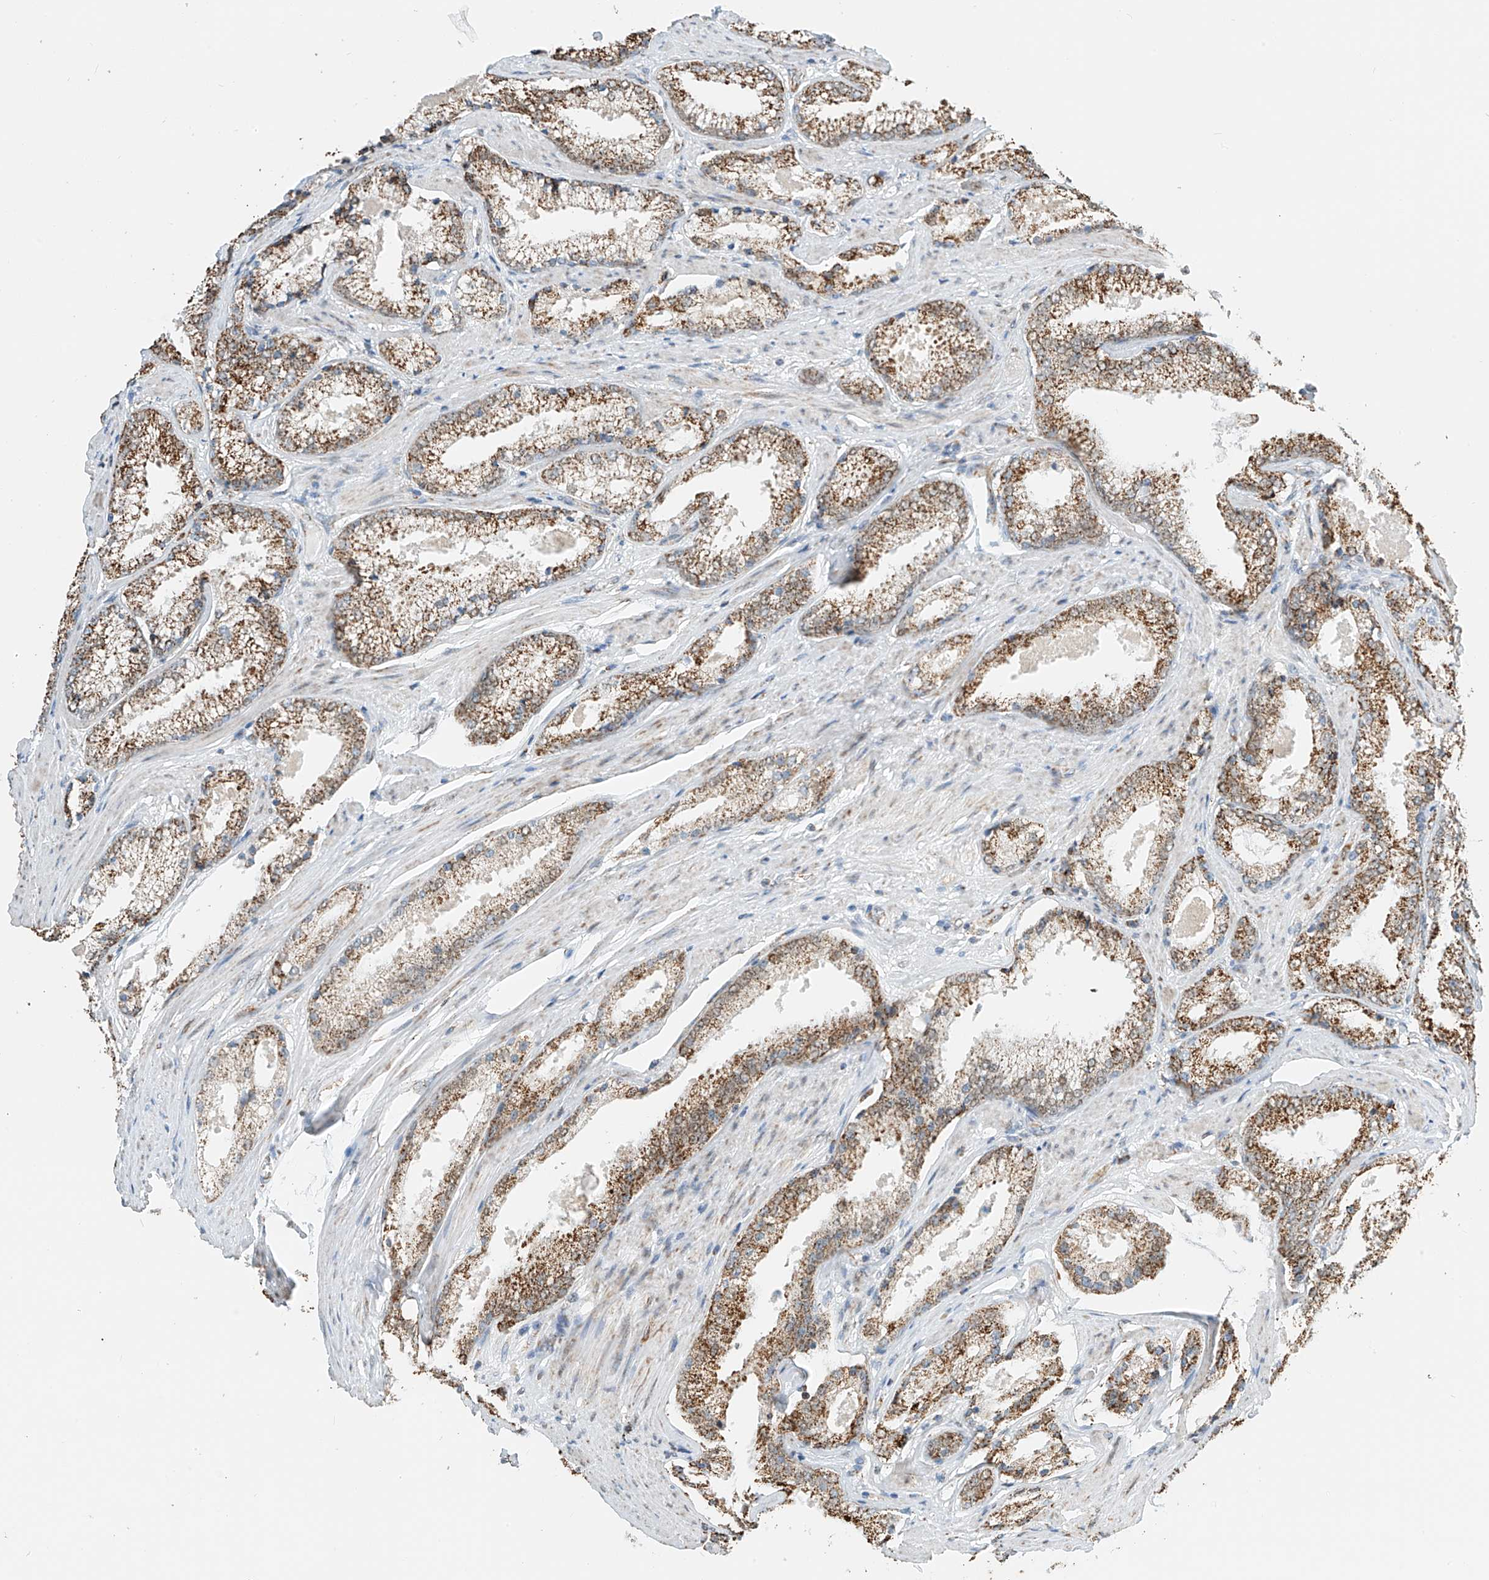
{"staining": {"intensity": "strong", "quantity": ">75%", "location": "cytoplasmic/membranous"}, "tissue": "prostate cancer", "cell_type": "Tumor cells", "image_type": "cancer", "snomed": [{"axis": "morphology", "description": "Adenocarcinoma, High grade"}, {"axis": "topography", "description": "Prostate"}], "caption": "Protein expression analysis of prostate high-grade adenocarcinoma exhibits strong cytoplasmic/membranous staining in approximately >75% of tumor cells.", "gene": "PPA2", "patient": {"sex": "male", "age": 66}}